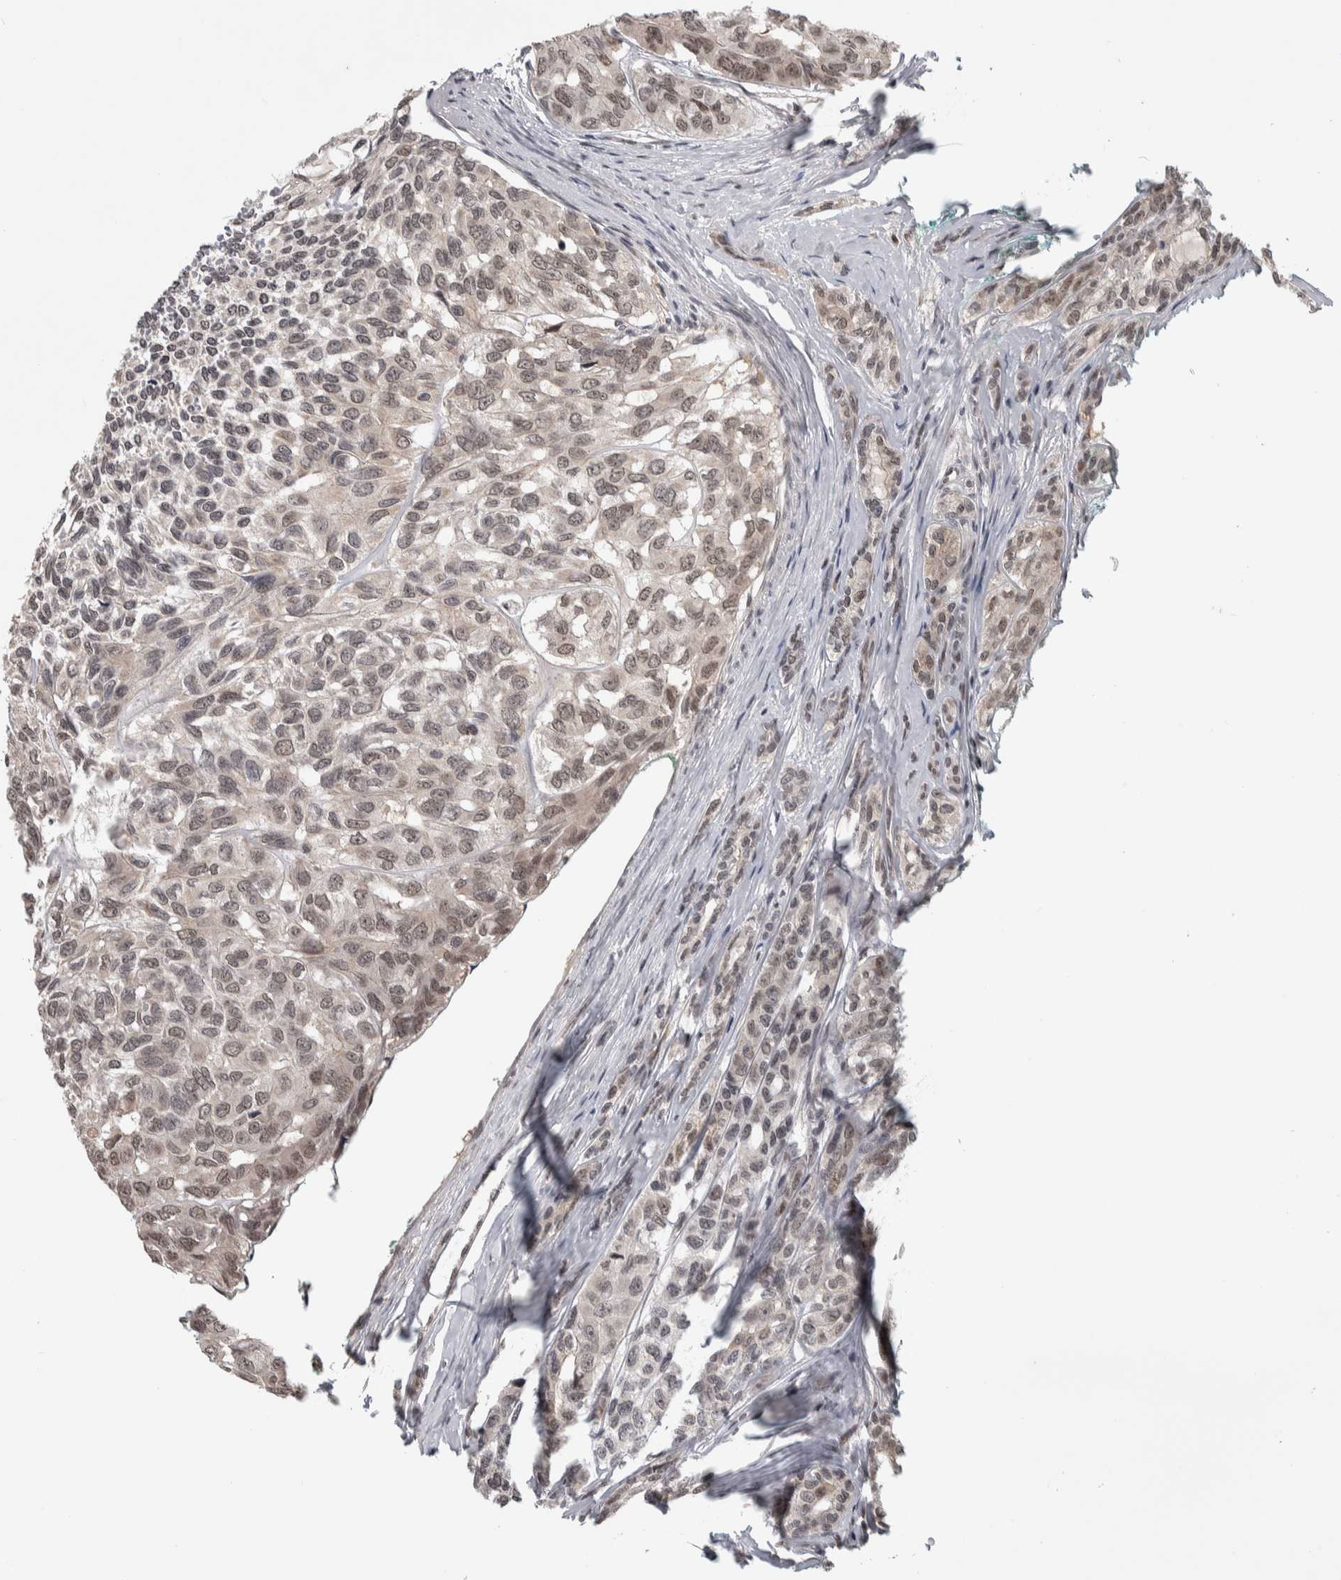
{"staining": {"intensity": "weak", "quantity": ">75%", "location": "nuclear"}, "tissue": "head and neck cancer", "cell_type": "Tumor cells", "image_type": "cancer", "snomed": [{"axis": "morphology", "description": "Adenocarcinoma, NOS"}, {"axis": "topography", "description": "Salivary gland, NOS"}, {"axis": "topography", "description": "Head-Neck"}], "caption": "Human adenocarcinoma (head and neck) stained with a protein marker shows weak staining in tumor cells.", "gene": "ZSCAN21", "patient": {"sex": "female", "age": 76}}